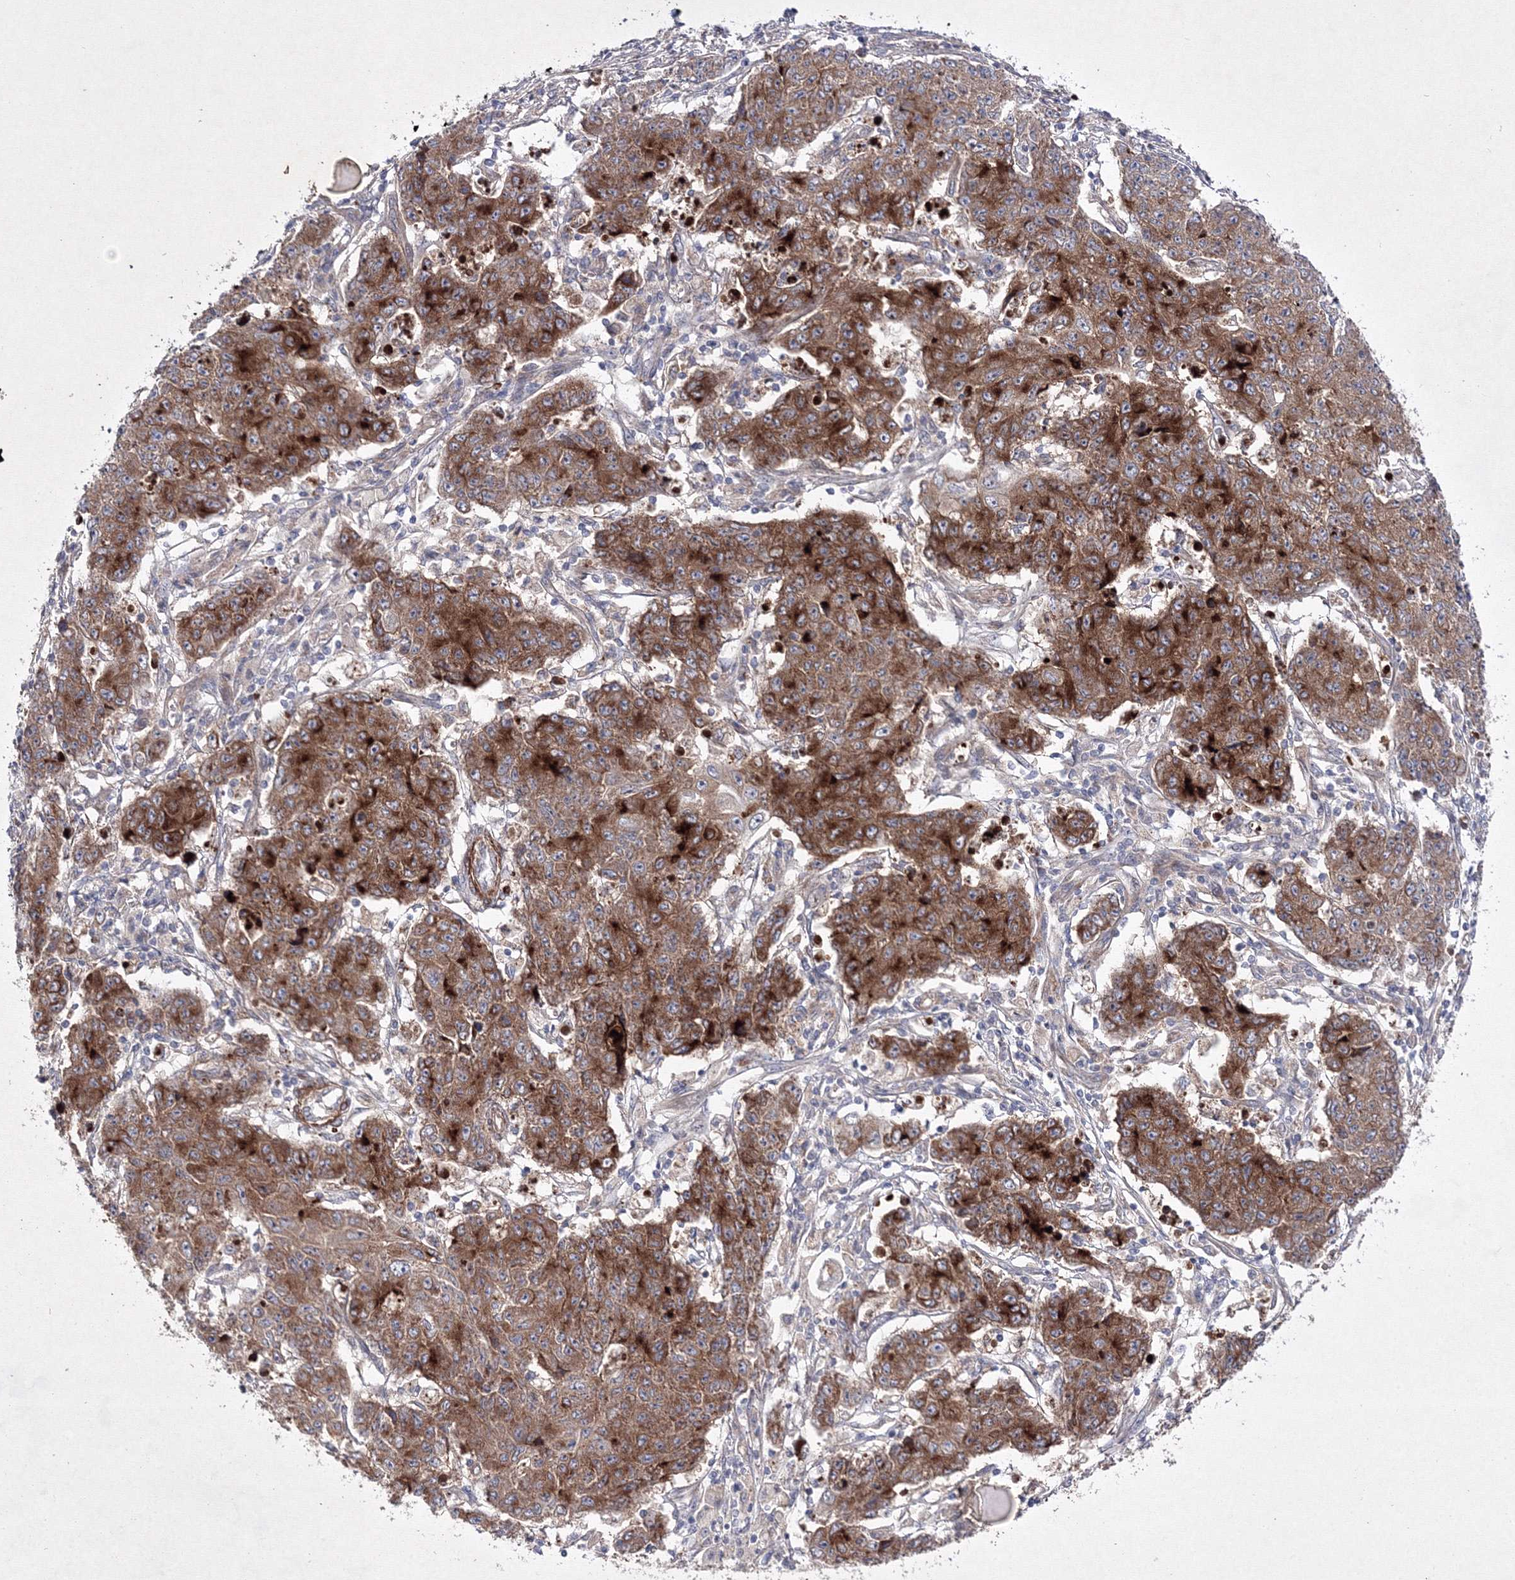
{"staining": {"intensity": "strong", "quantity": "25%-75%", "location": "cytoplasmic/membranous"}, "tissue": "ovarian cancer", "cell_type": "Tumor cells", "image_type": "cancer", "snomed": [{"axis": "morphology", "description": "Carcinoma, endometroid"}, {"axis": "topography", "description": "Ovary"}], "caption": "Brown immunohistochemical staining in ovarian cancer exhibits strong cytoplasmic/membranous positivity in about 25%-75% of tumor cells.", "gene": "GFM1", "patient": {"sex": "female", "age": 42}}